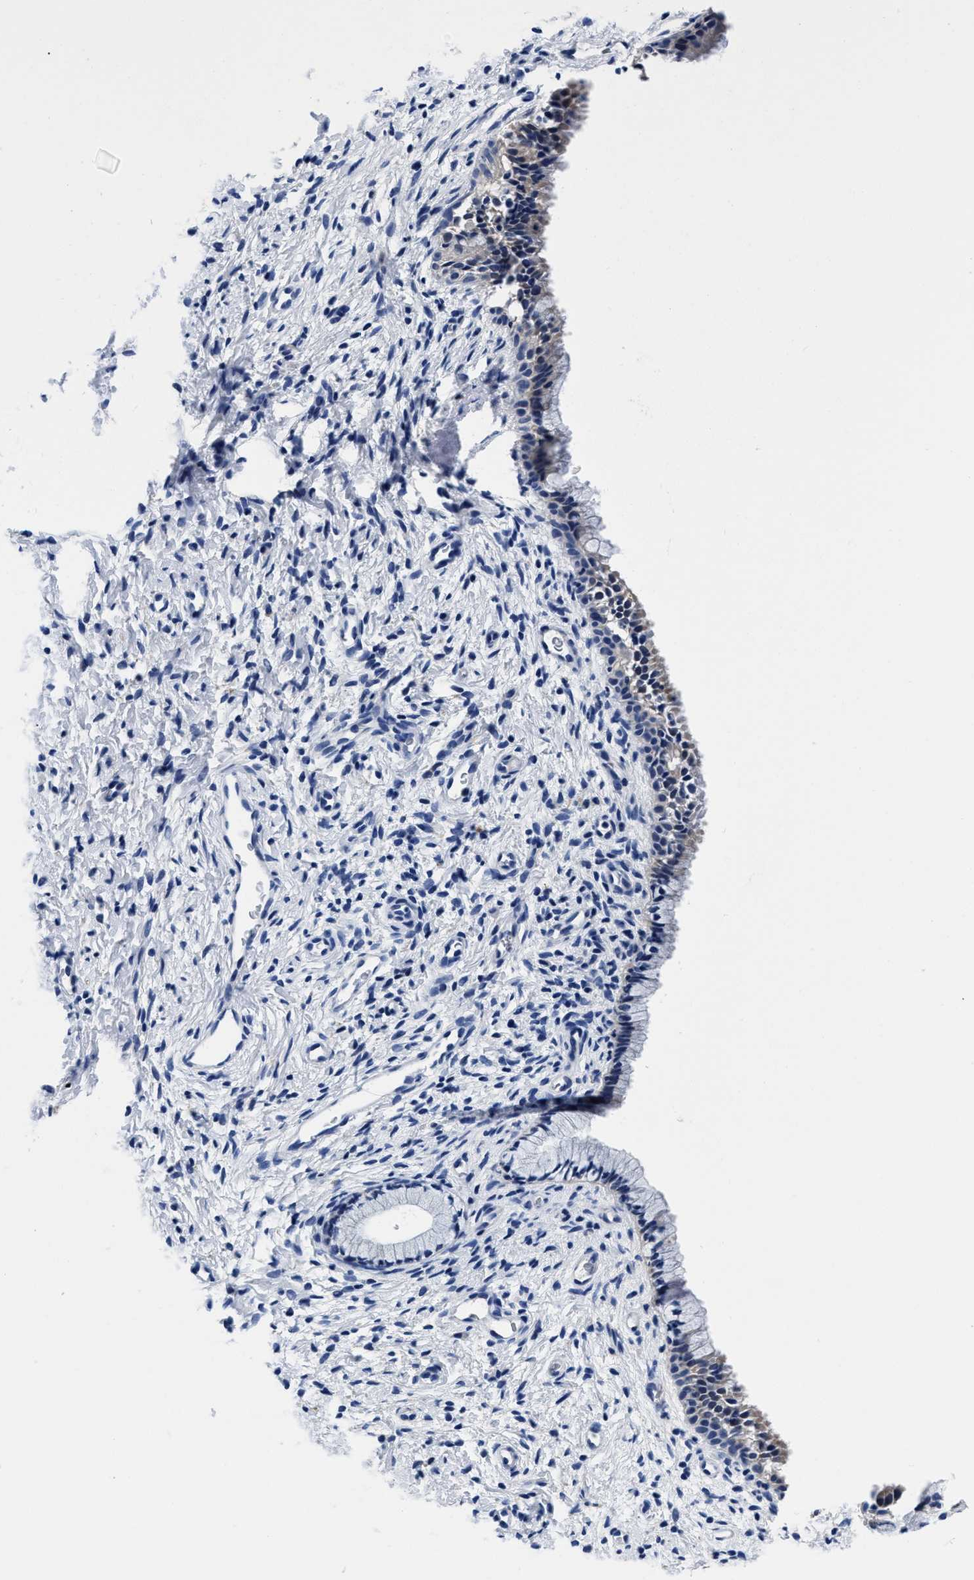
{"staining": {"intensity": "negative", "quantity": "none", "location": "none"}, "tissue": "cervix", "cell_type": "Glandular cells", "image_type": "normal", "snomed": [{"axis": "morphology", "description": "Normal tissue, NOS"}, {"axis": "topography", "description": "Cervix"}], "caption": "High magnification brightfield microscopy of benign cervix stained with DAB (brown) and counterstained with hematoxylin (blue): glandular cells show no significant staining. (DAB immunohistochemistry (IHC) with hematoxylin counter stain).", "gene": "SLC35F1", "patient": {"sex": "female", "age": 72}}